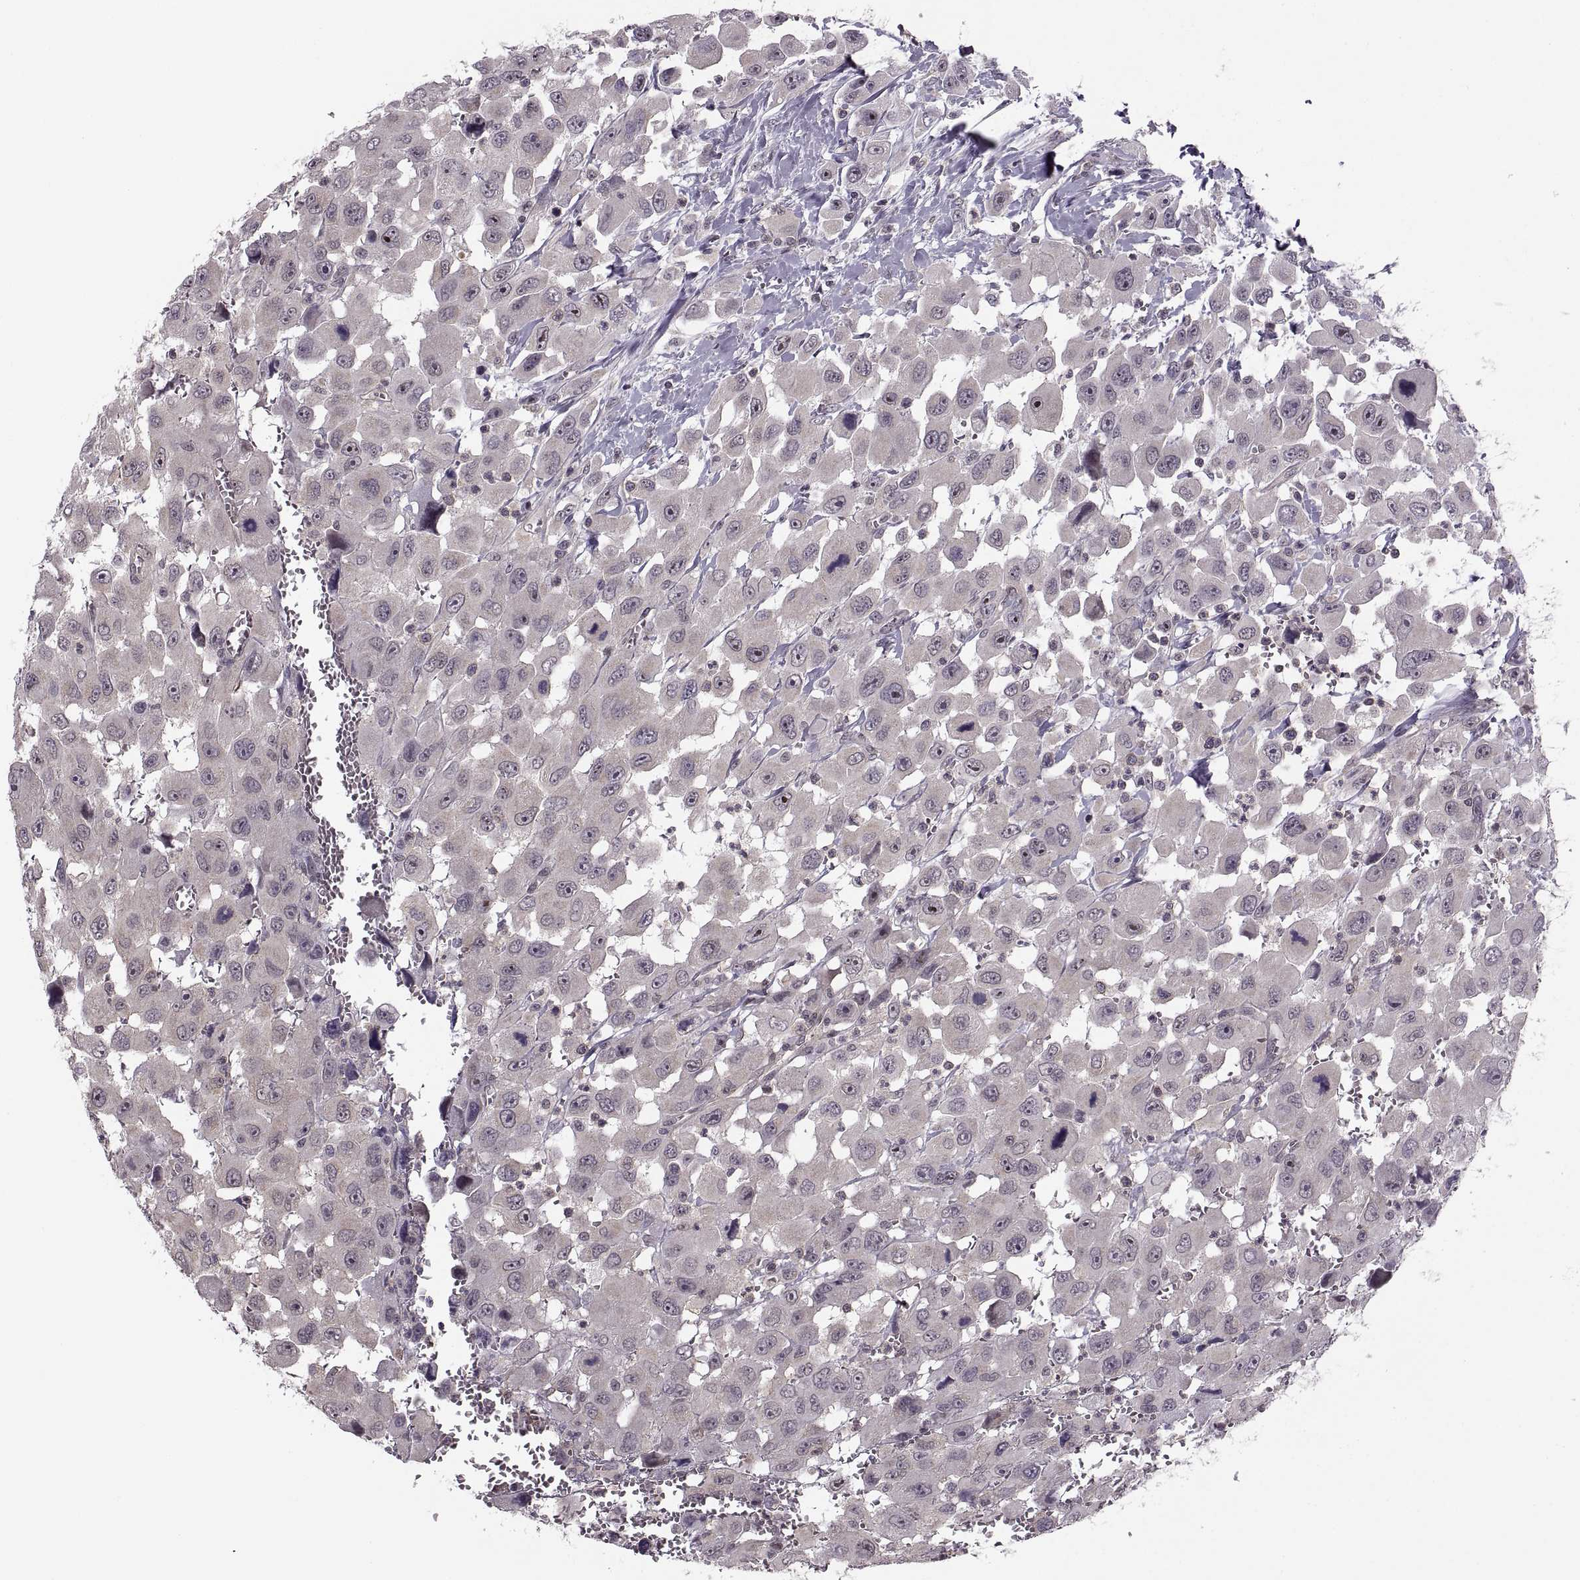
{"staining": {"intensity": "negative", "quantity": "none", "location": "none"}, "tissue": "head and neck cancer", "cell_type": "Tumor cells", "image_type": "cancer", "snomed": [{"axis": "morphology", "description": "Squamous cell carcinoma, NOS"}, {"axis": "morphology", "description": "Squamous cell carcinoma, metastatic, NOS"}, {"axis": "topography", "description": "Oral tissue"}, {"axis": "topography", "description": "Head-Neck"}], "caption": "This is an IHC histopathology image of human head and neck cancer. There is no expression in tumor cells.", "gene": "LUZP2", "patient": {"sex": "female", "age": 85}}